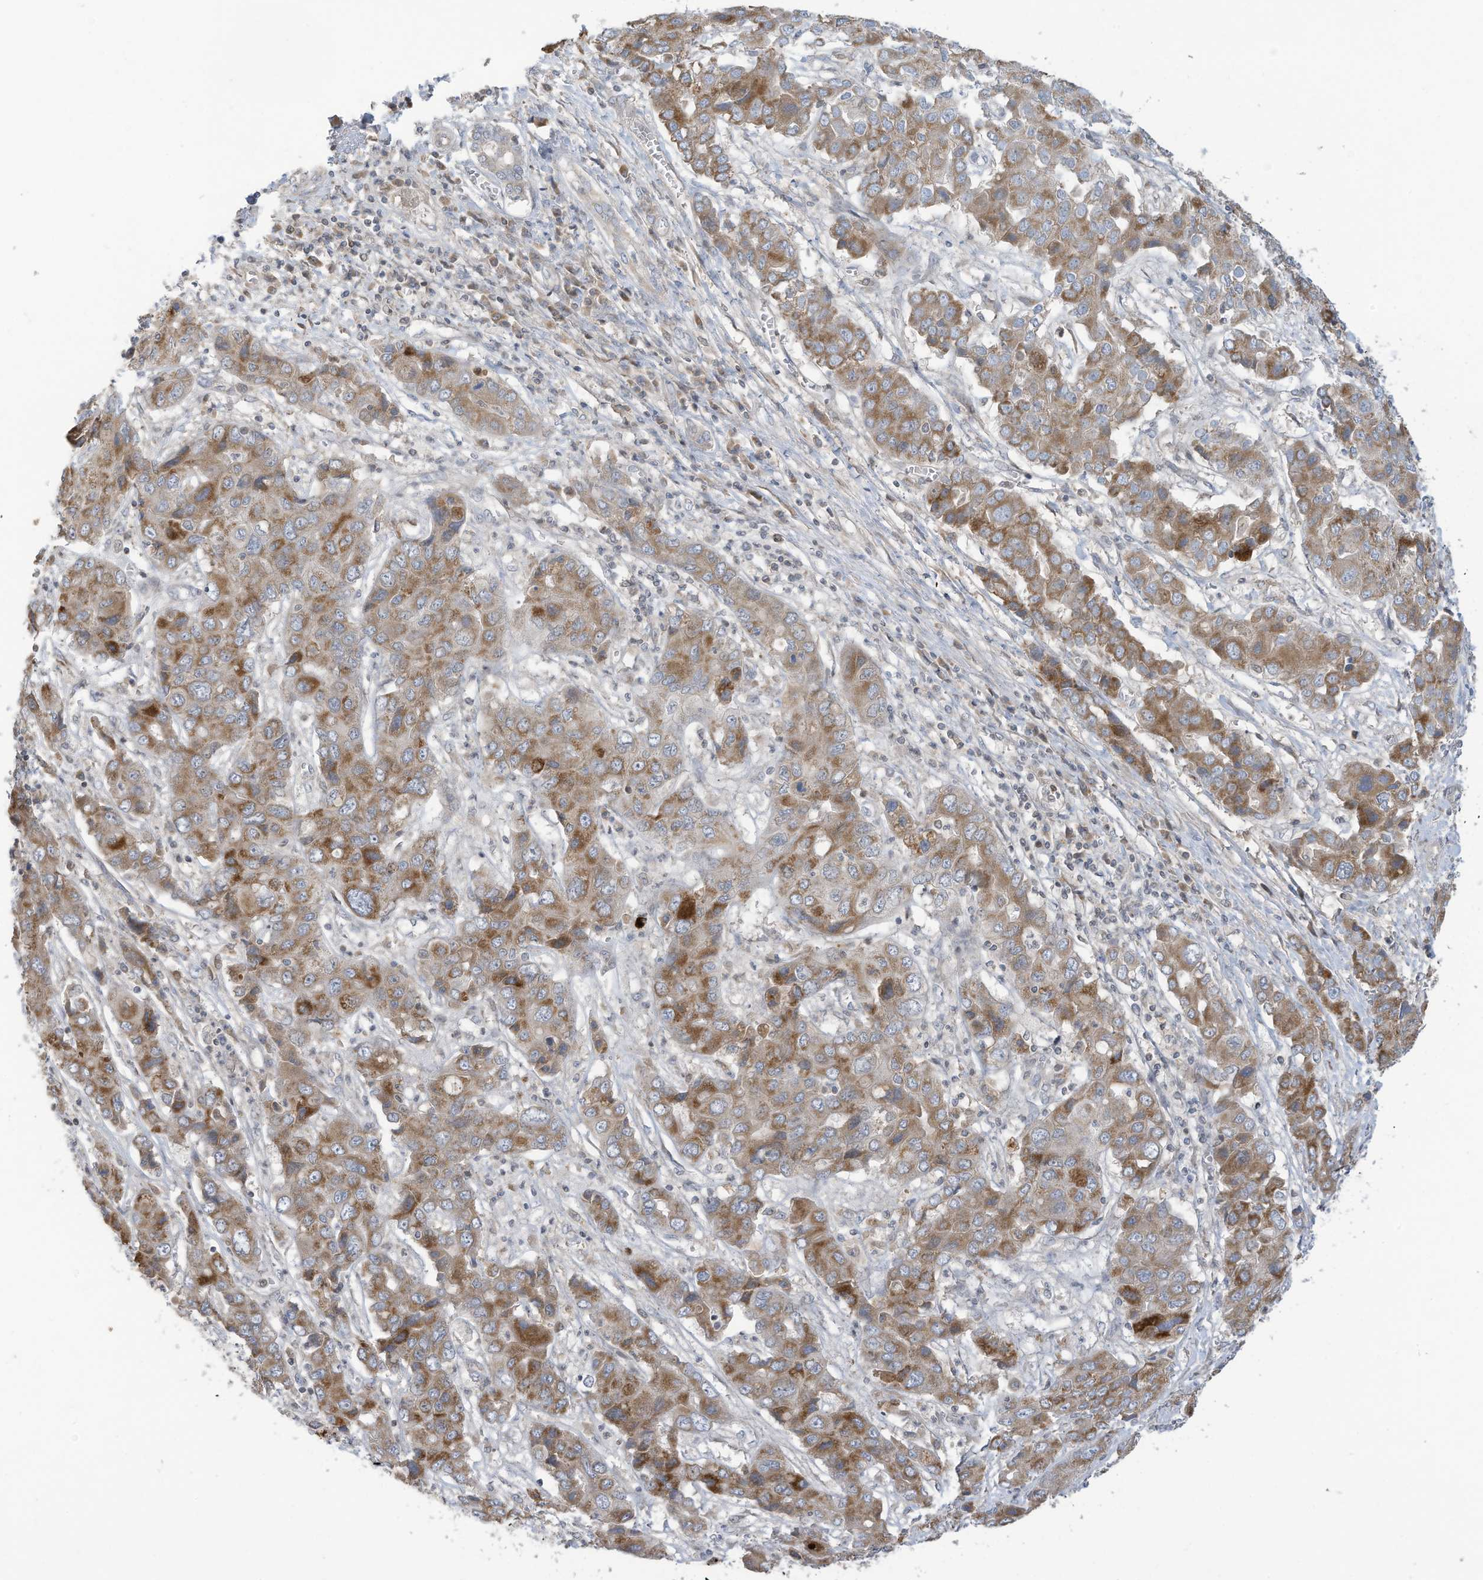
{"staining": {"intensity": "moderate", "quantity": ">75%", "location": "cytoplasmic/membranous"}, "tissue": "liver cancer", "cell_type": "Tumor cells", "image_type": "cancer", "snomed": [{"axis": "morphology", "description": "Cholangiocarcinoma"}, {"axis": "topography", "description": "Liver"}], "caption": "Tumor cells reveal medium levels of moderate cytoplasmic/membranous positivity in about >75% of cells in human cholangiocarcinoma (liver).", "gene": "SCGB1D2", "patient": {"sex": "male", "age": 67}}